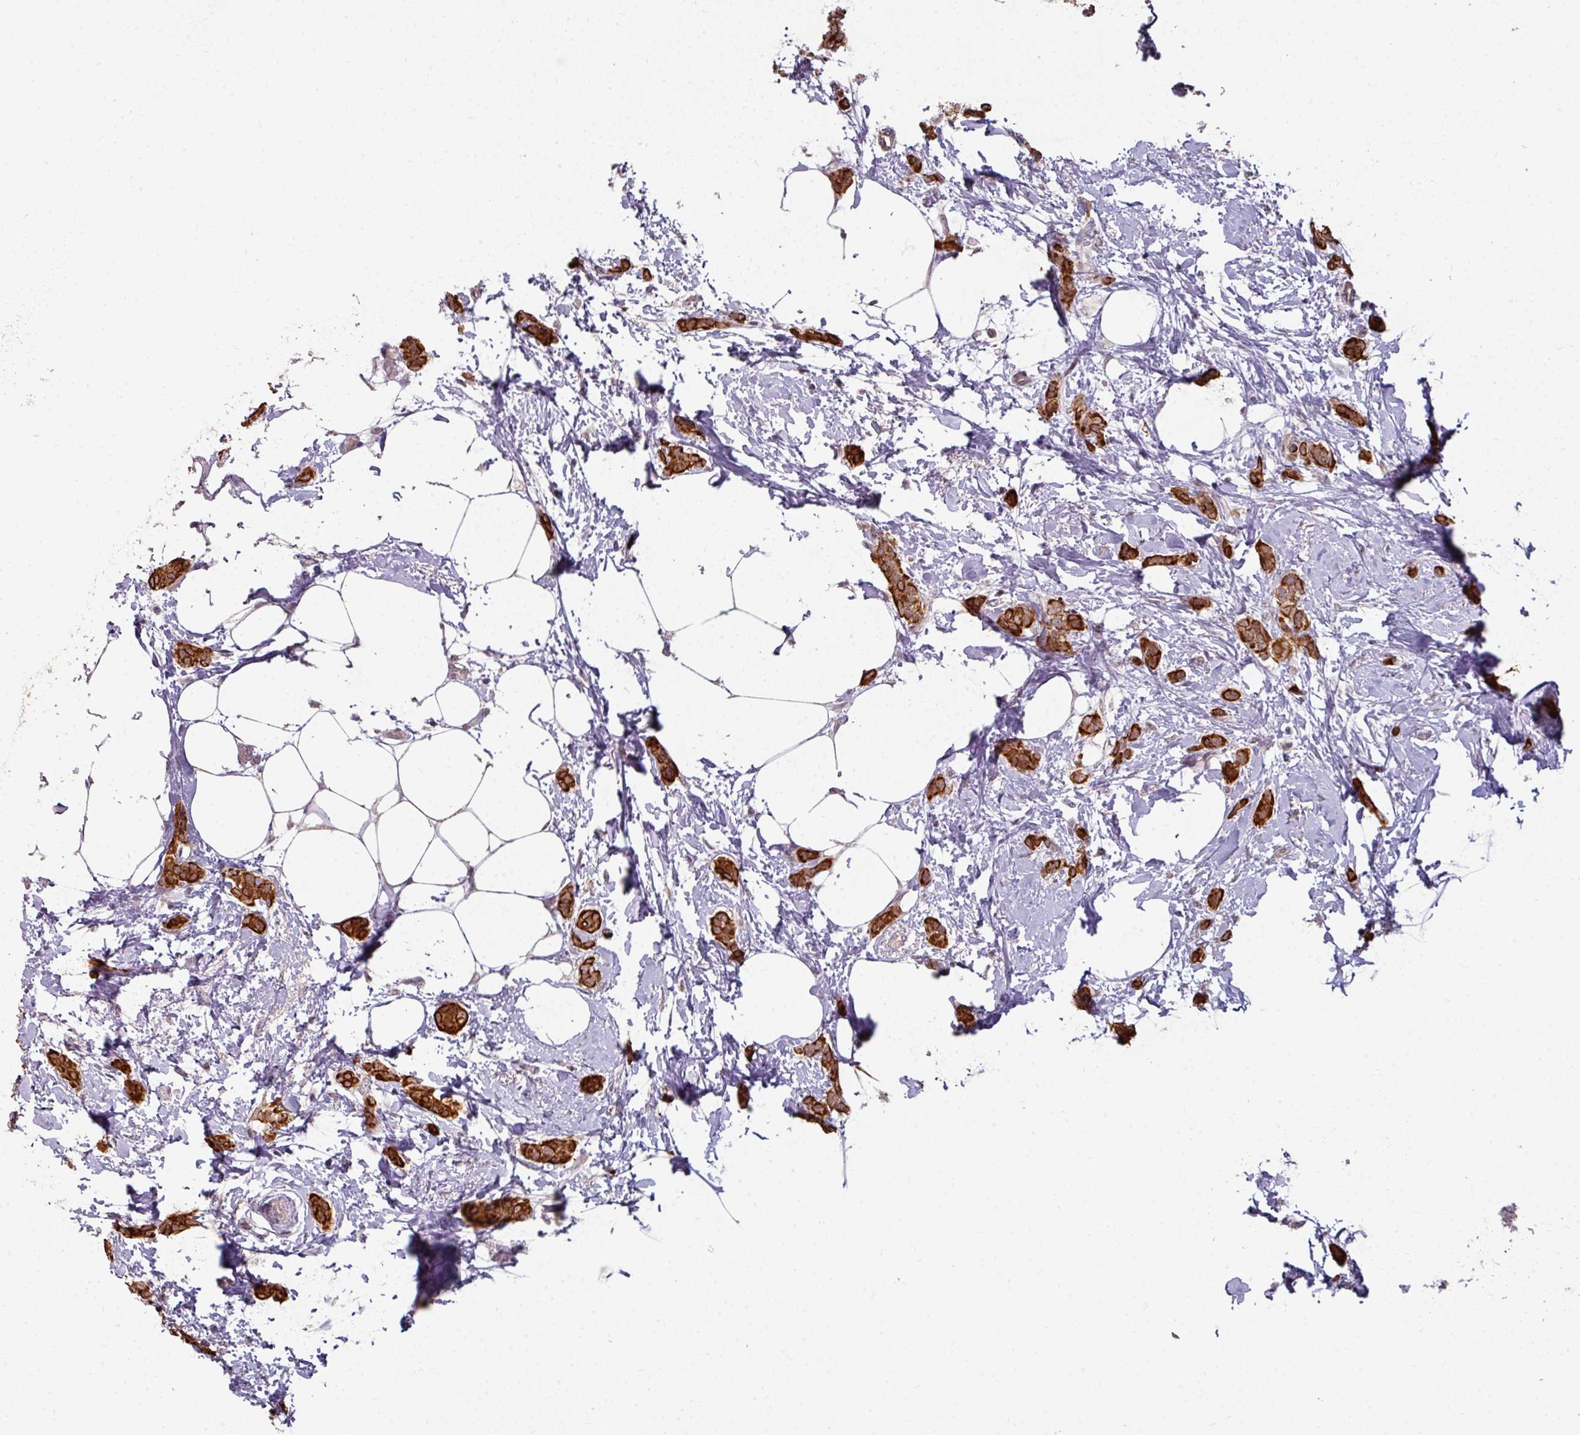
{"staining": {"intensity": "strong", "quantity": ">75%", "location": "cytoplasmic/membranous"}, "tissue": "breast cancer", "cell_type": "Tumor cells", "image_type": "cancer", "snomed": [{"axis": "morphology", "description": "Duct carcinoma"}, {"axis": "topography", "description": "Breast"}], "caption": "The micrograph exhibits a brown stain indicating the presence of a protein in the cytoplasmic/membranous of tumor cells in breast cancer.", "gene": "GTF2H3", "patient": {"sex": "female", "age": 72}}